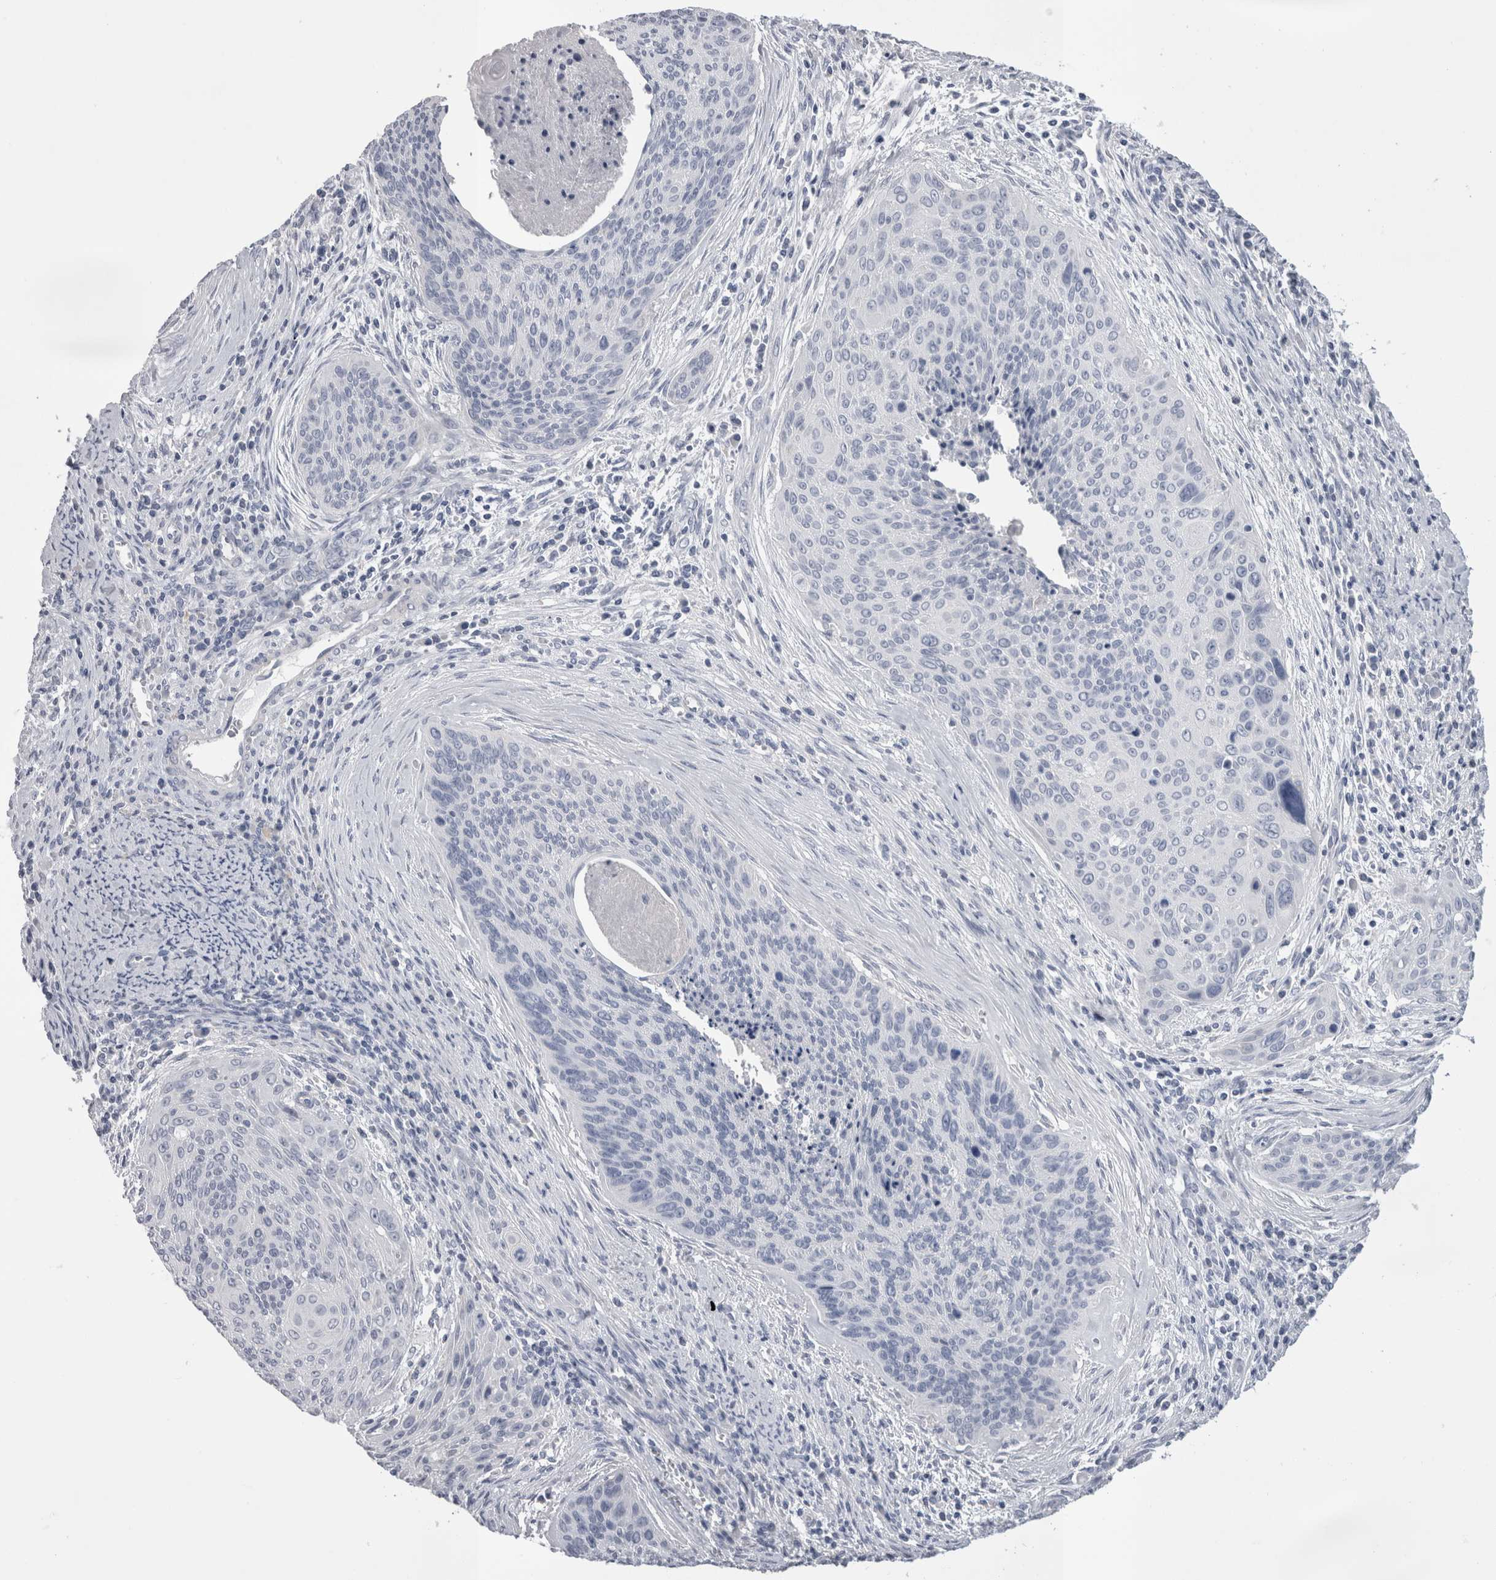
{"staining": {"intensity": "negative", "quantity": "none", "location": "none"}, "tissue": "cervical cancer", "cell_type": "Tumor cells", "image_type": "cancer", "snomed": [{"axis": "morphology", "description": "Squamous cell carcinoma, NOS"}, {"axis": "topography", "description": "Cervix"}], "caption": "Immunohistochemistry micrograph of neoplastic tissue: human cervical squamous cell carcinoma stained with DAB (3,3'-diaminobenzidine) demonstrates no significant protein positivity in tumor cells. Nuclei are stained in blue.", "gene": "DHRS4", "patient": {"sex": "female", "age": 55}}